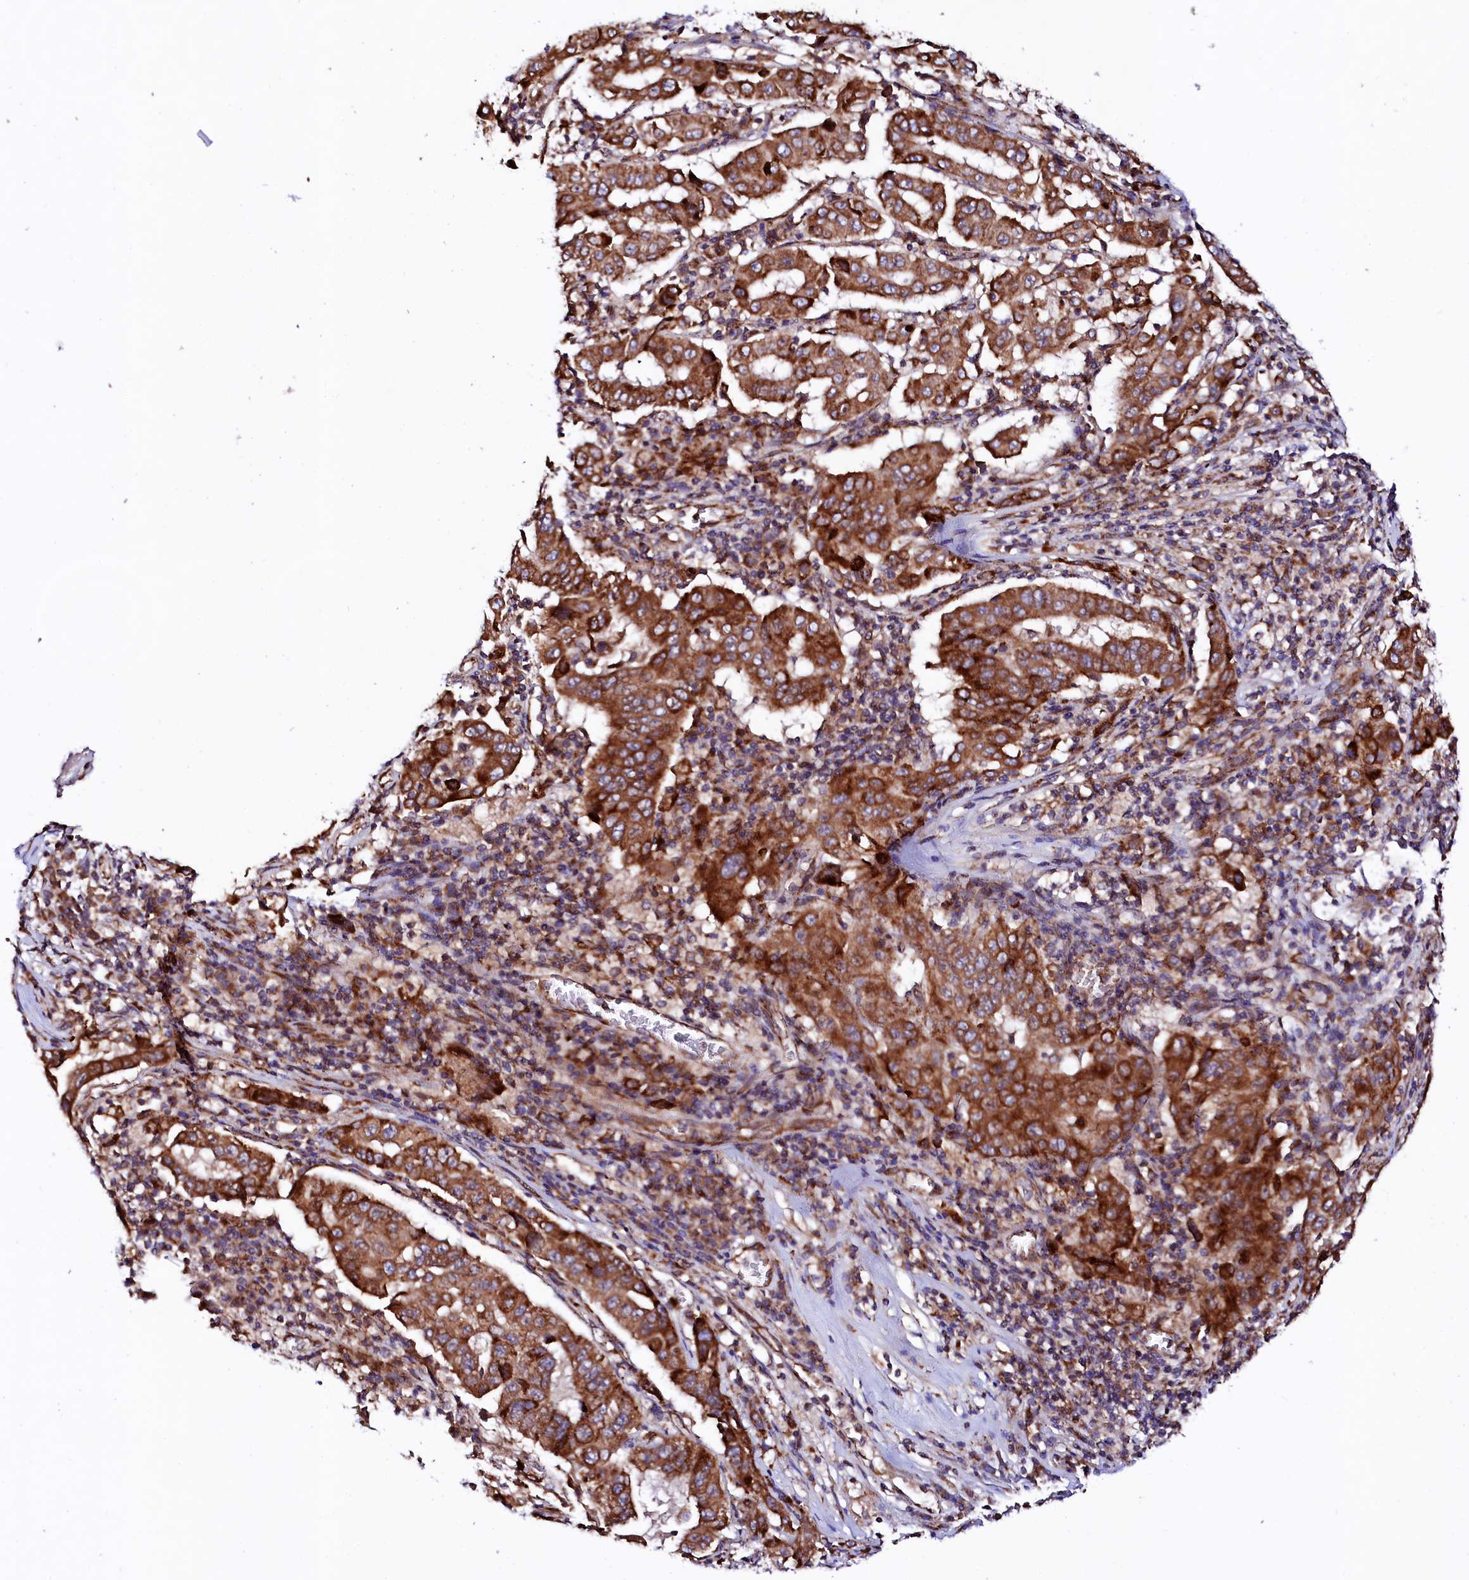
{"staining": {"intensity": "strong", "quantity": ">75%", "location": "cytoplasmic/membranous"}, "tissue": "pancreatic cancer", "cell_type": "Tumor cells", "image_type": "cancer", "snomed": [{"axis": "morphology", "description": "Adenocarcinoma, NOS"}, {"axis": "topography", "description": "Pancreas"}], "caption": "IHC (DAB (3,3'-diaminobenzidine)) staining of human adenocarcinoma (pancreatic) shows strong cytoplasmic/membranous protein expression in about >75% of tumor cells. (Stains: DAB (3,3'-diaminobenzidine) in brown, nuclei in blue, Microscopy: brightfield microscopy at high magnification).", "gene": "UBE3C", "patient": {"sex": "male", "age": 63}}